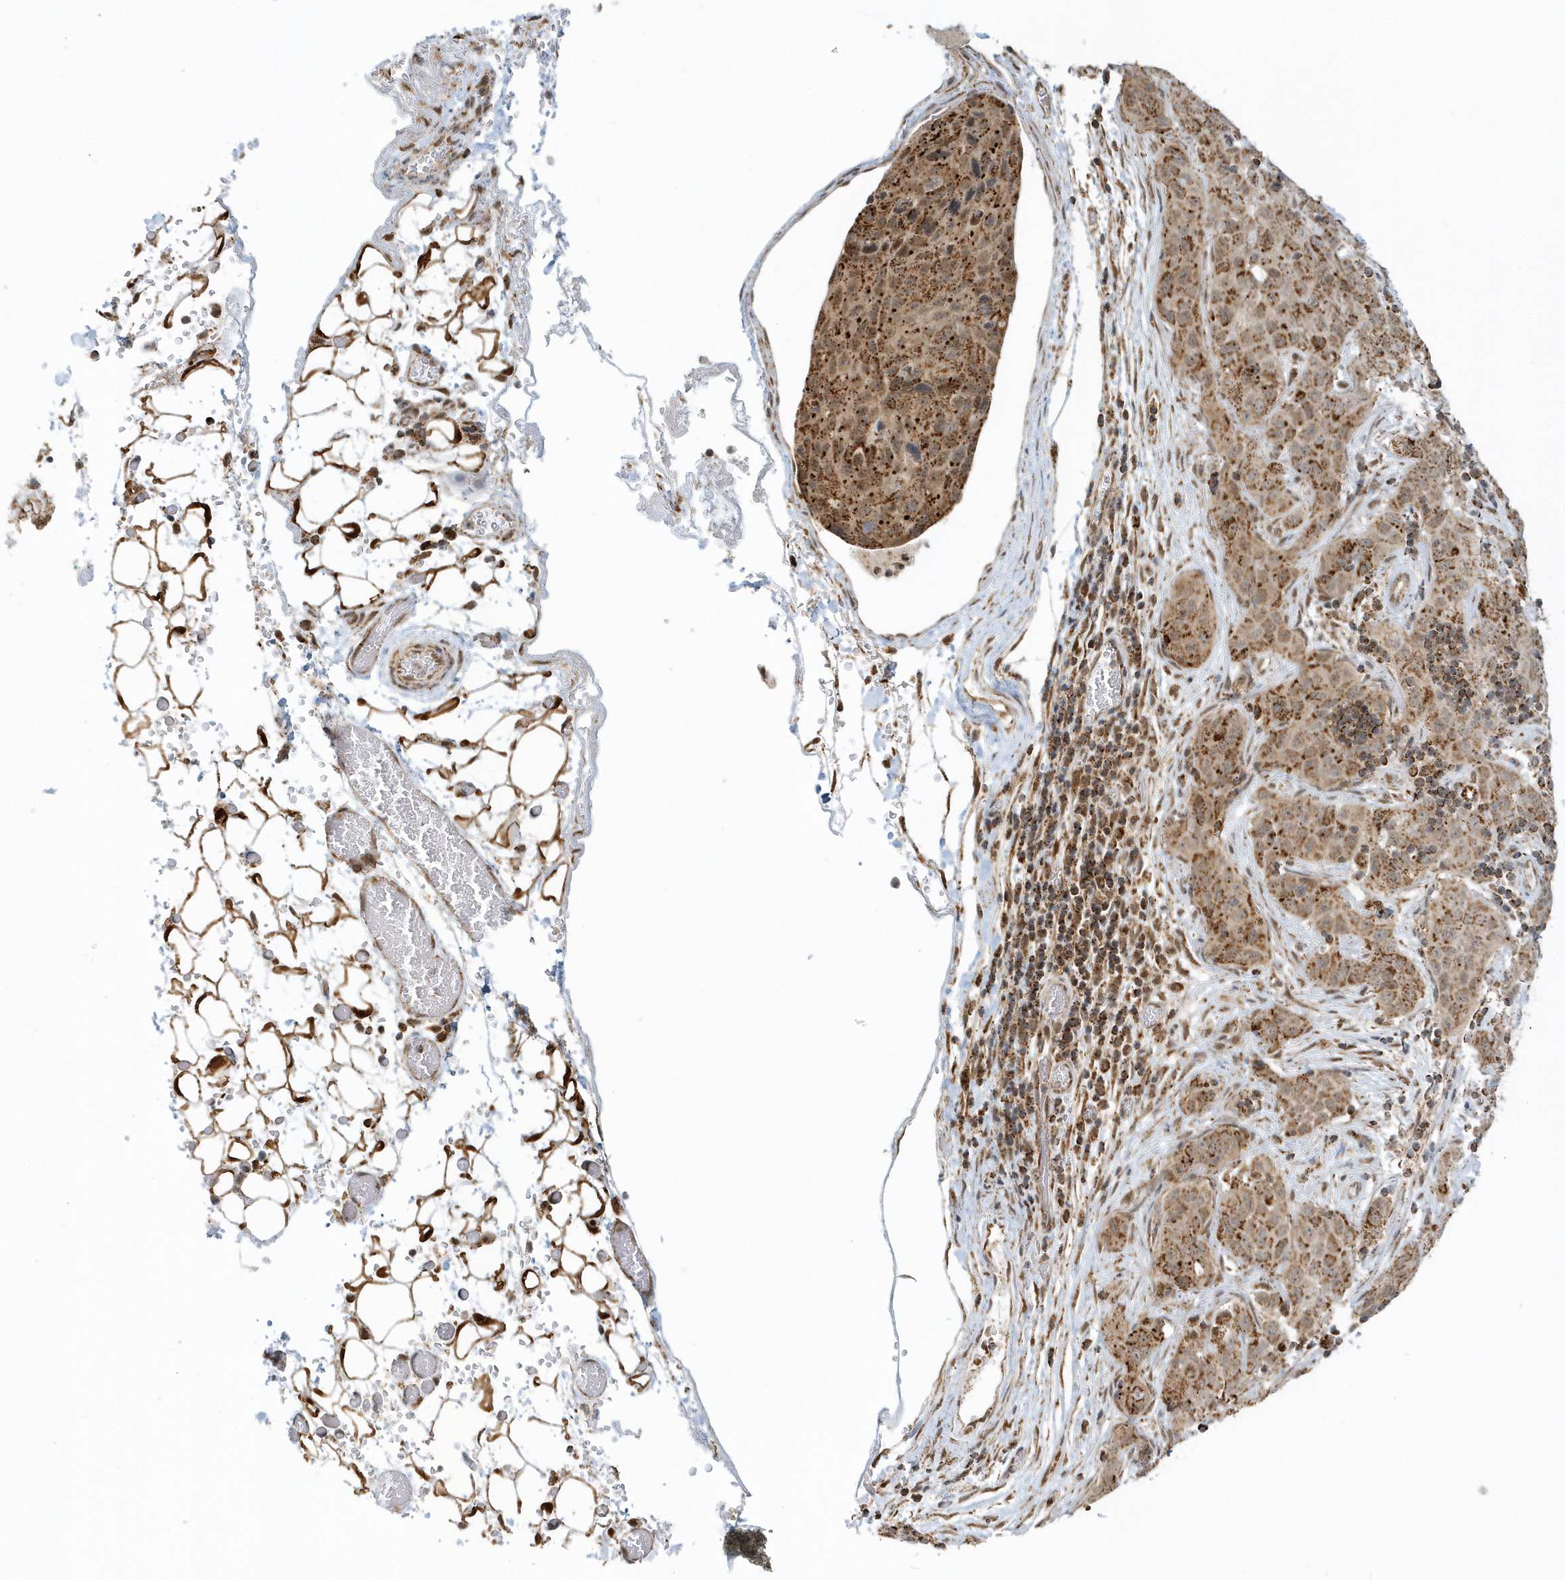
{"staining": {"intensity": "moderate", "quantity": ">75%", "location": "cytoplasmic/membranous,nuclear"}, "tissue": "stomach cancer", "cell_type": "Tumor cells", "image_type": "cancer", "snomed": [{"axis": "morphology", "description": "Normal tissue, NOS"}, {"axis": "morphology", "description": "Adenocarcinoma, NOS"}, {"axis": "topography", "description": "Lymph node"}, {"axis": "topography", "description": "Stomach"}], "caption": "The micrograph displays immunohistochemical staining of stomach cancer. There is moderate cytoplasmic/membranous and nuclear positivity is identified in about >75% of tumor cells. (Brightfield microscopy of DAB IHC at high magnification).", "gene": "PSMD6", "patient": {"sex": "male", "age": 48}}